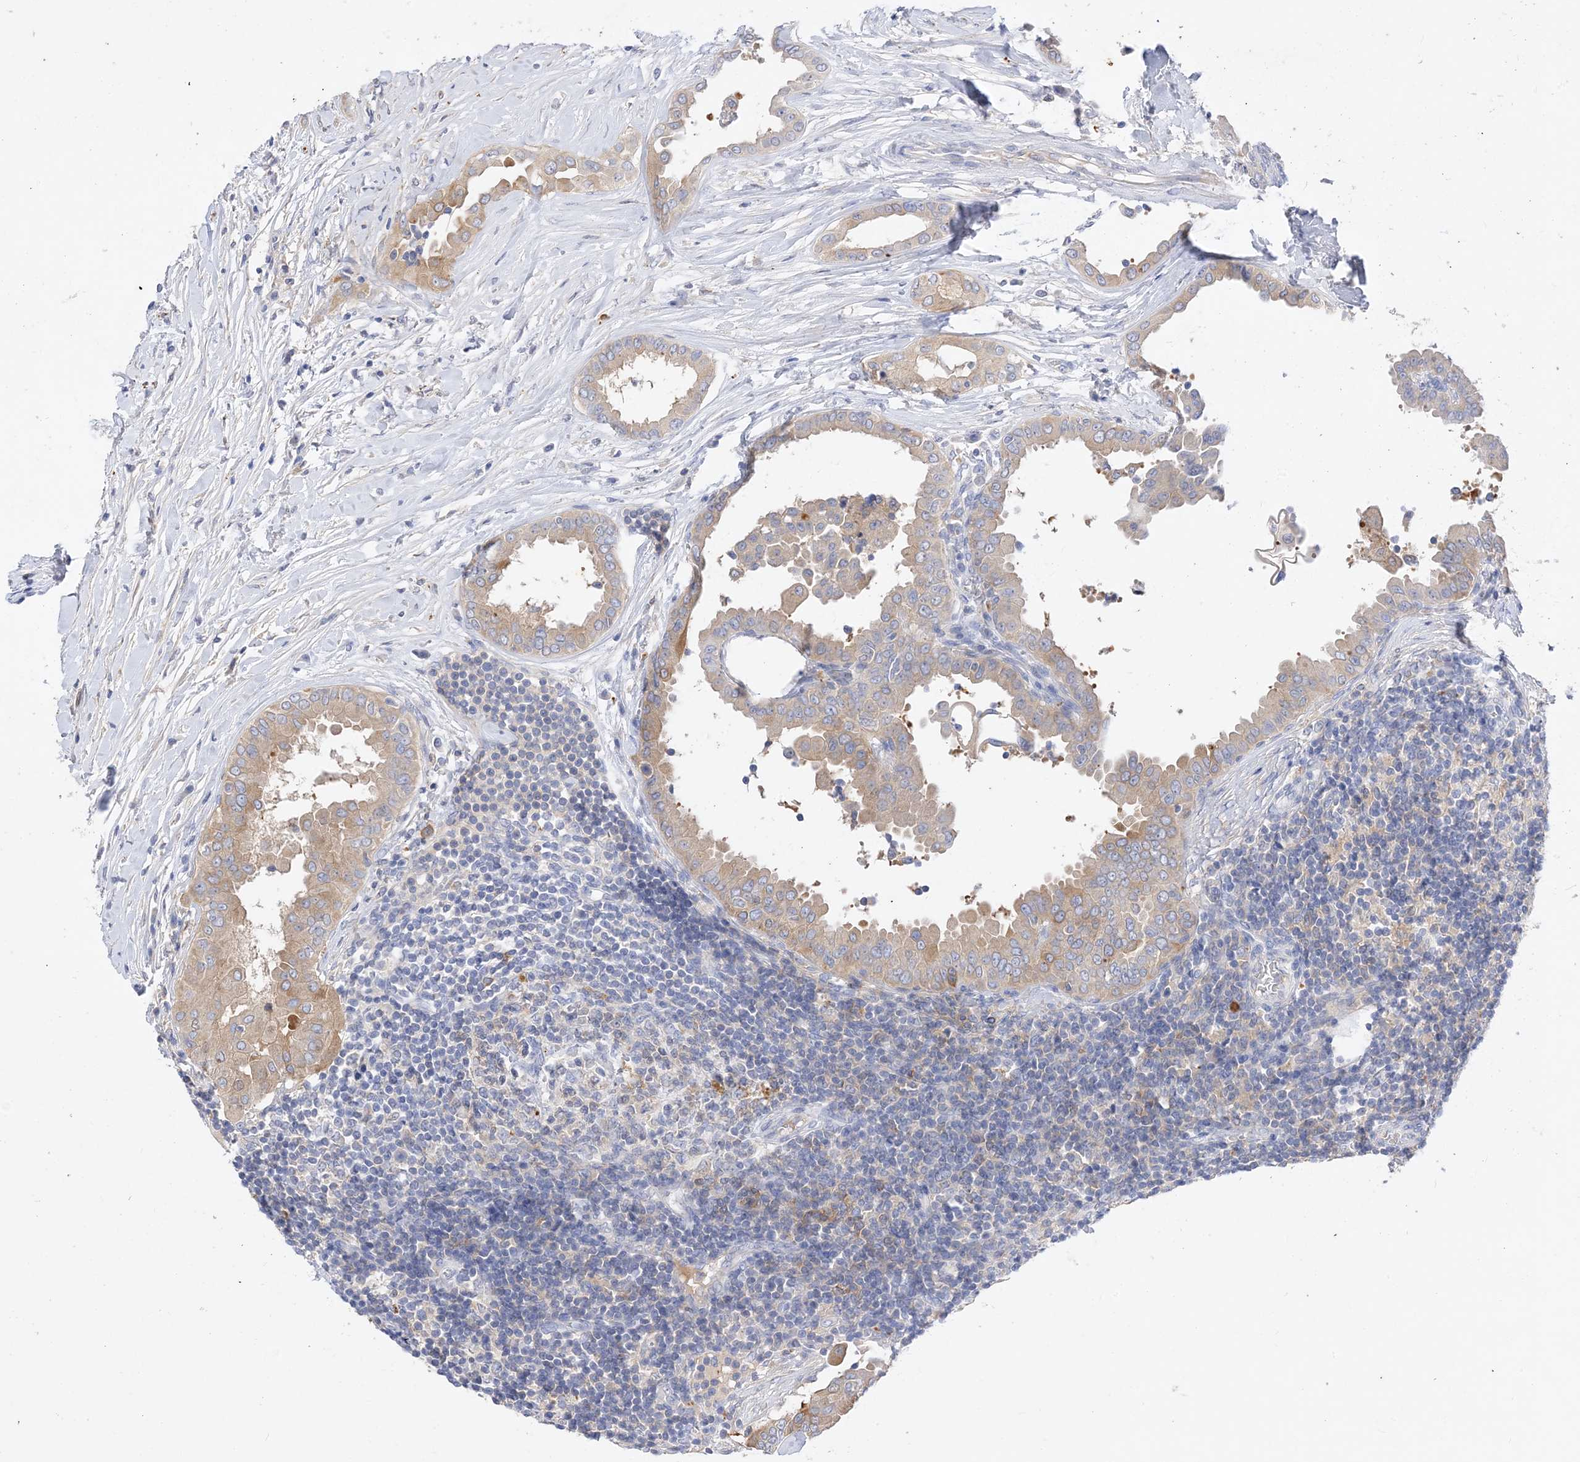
{"staining": {"intensity": "weak", "quantity": "25%-75%", "location": "cytoplasmic/membranous"}, "tissue": "thyroid cancer", "cell_type": "Tumor cells", "image_type": "cancer", "snomed": [{"axis": "morphology", "description": "Papillary adenocarcinoma, NOS"}, {"axis": "topography", "description": "Thyroid gland"}], "caption": "Weak cytoplasmic/membranous positivity for a protein is identified in approximately 25%-75% of tumor cells of thyroid papillary adenocarcinoma using immunohistochemistry (IHC).", "gene": "ARV1", "patient": {"sex": "male", "age": 33}}